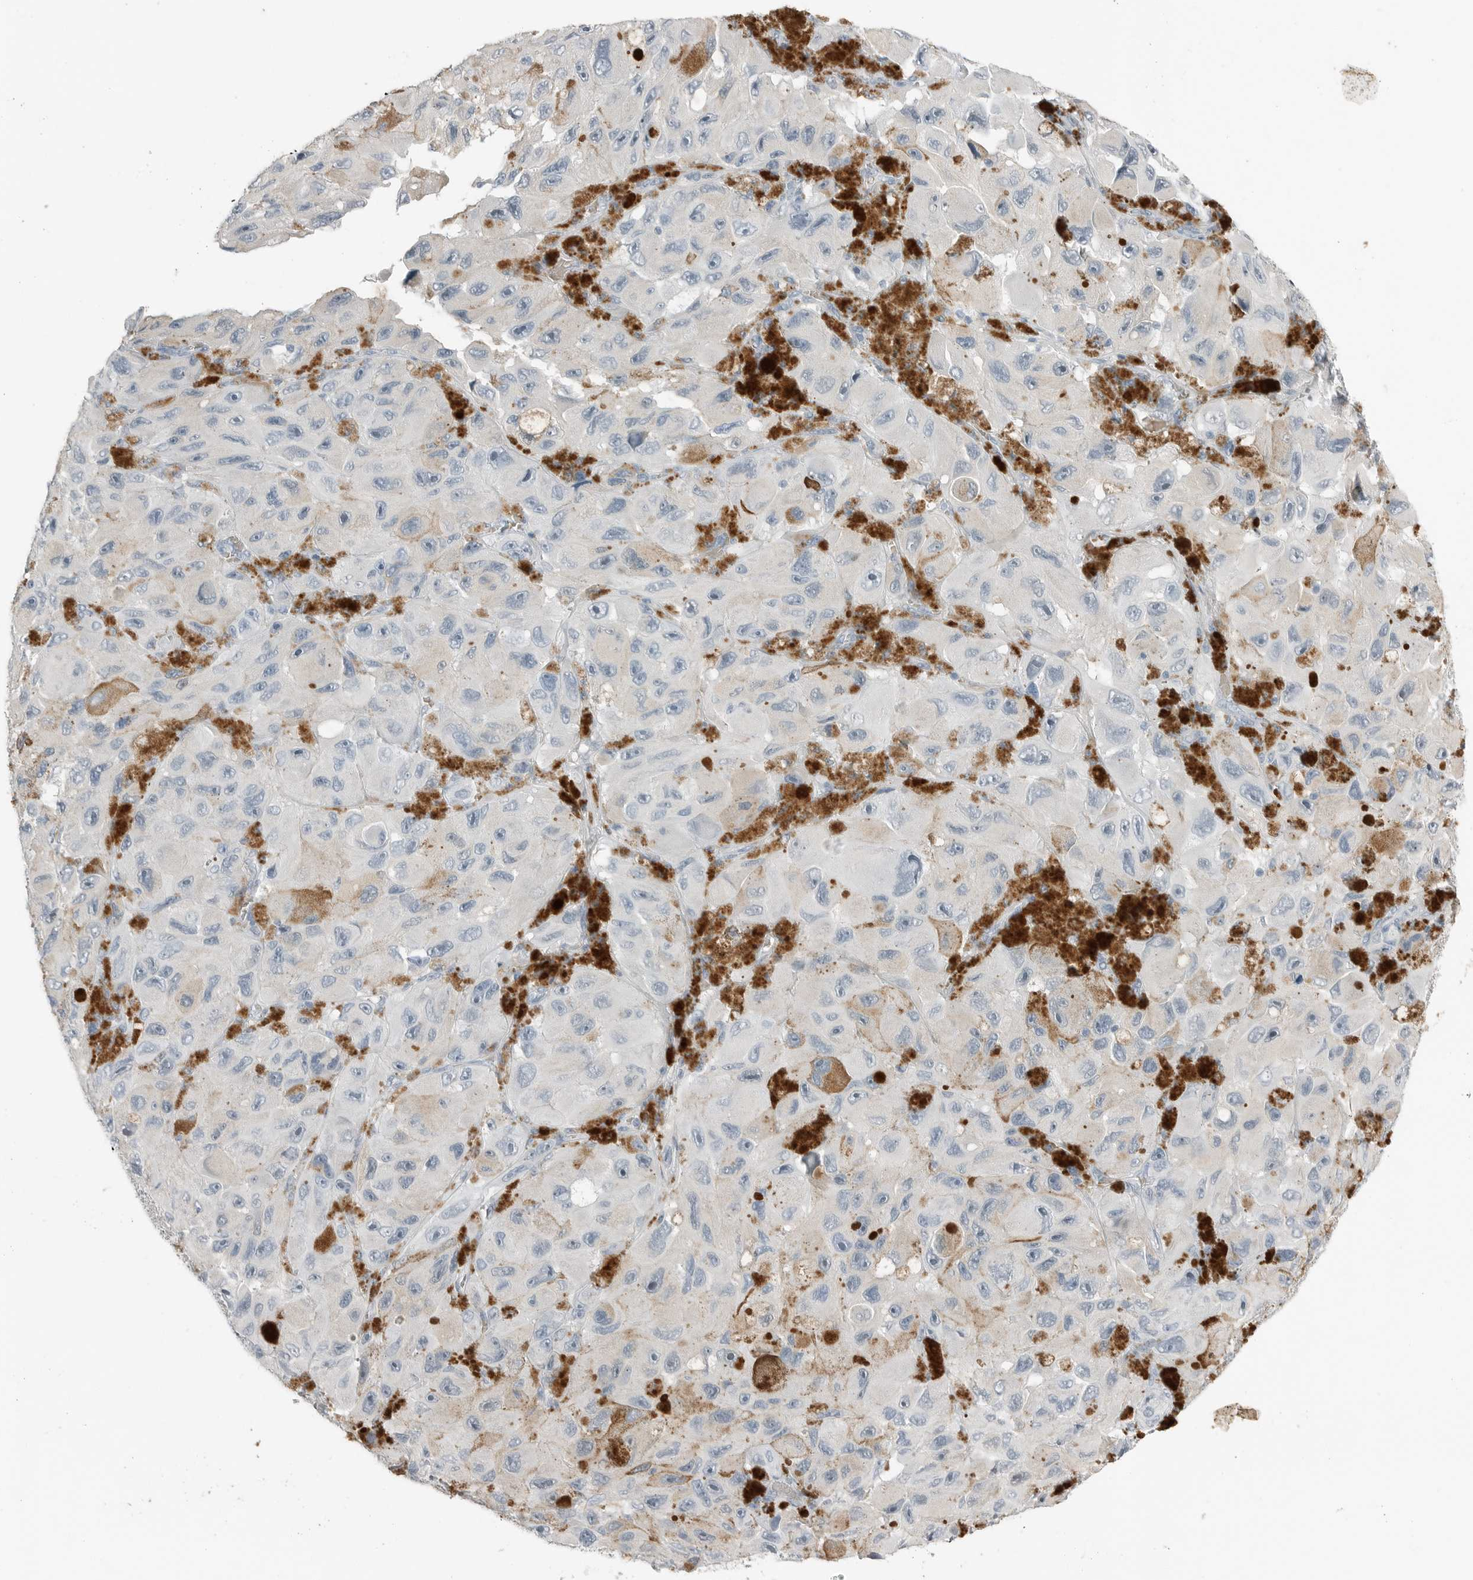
{"staining": {"intensity": "negative", "quantity": "none", "location": "none"}, "tissue": "melanoma", "cell_type": "Tumor cells", "image_type": "cancer", "snomed": [{"axis": "morphology", "description": "Malignant melanoma, NOS"}, {"axis": "topography", "description": "Skin"}], "caption": "High power microscopy image of an immunohistochemistry histopathology image of malignant melanoma, revealing no significant positivity in tumor cells. (Brightfield microscopy of DAB IHC at high magnification).", "gene": "SERPINB7", "patient": {"sex": "female", "age": 73}}